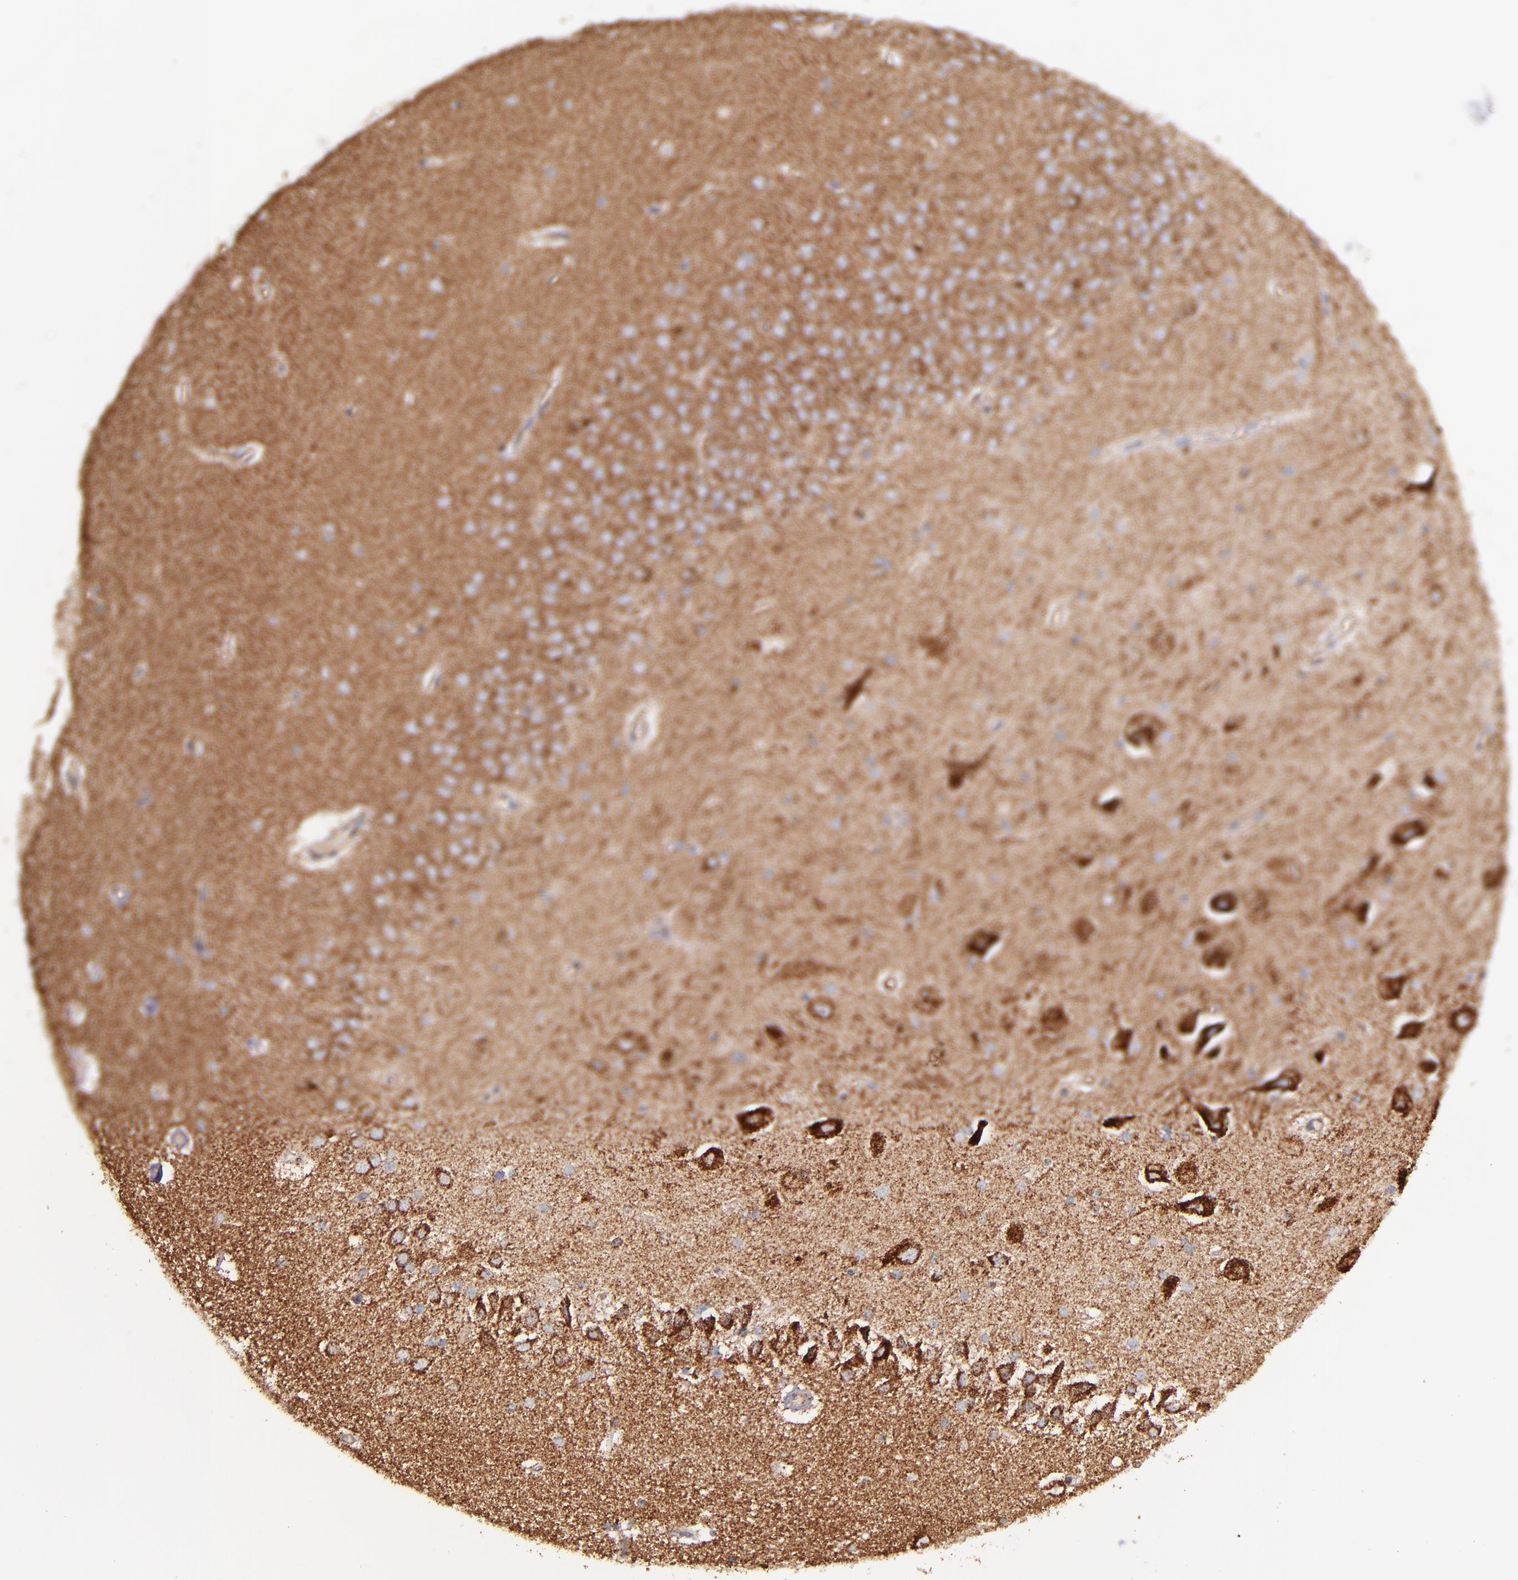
{"staining": {"intensity": "moderate", "quantity": "25%-75%", "location": "cytoplasmic/membranous"}, "tissue": "hippocampus", "cell_type": "Glial cells", "image_type": "normal", "snomed": [{"axis": "morphology", "description": "Normal tissue, NOS"}, {"axis": "topography", "description": "Hippocampus"}], "caption": "DAB (3,3'-diaminobenzidine) immunohistochemical staining of benign hippocampus reveals moderate cytoplasmic/membranous protein positivity in approximately 25%-75% of glial cells. The staining is performed using DAB (3,3'-diaminobenzidine) brown chromogen to label protein expression. The nuclei are counter-stained blue using hematoxylin.", "gene": "IDH3G", "patient": {"sex": "female", "age": 54}}